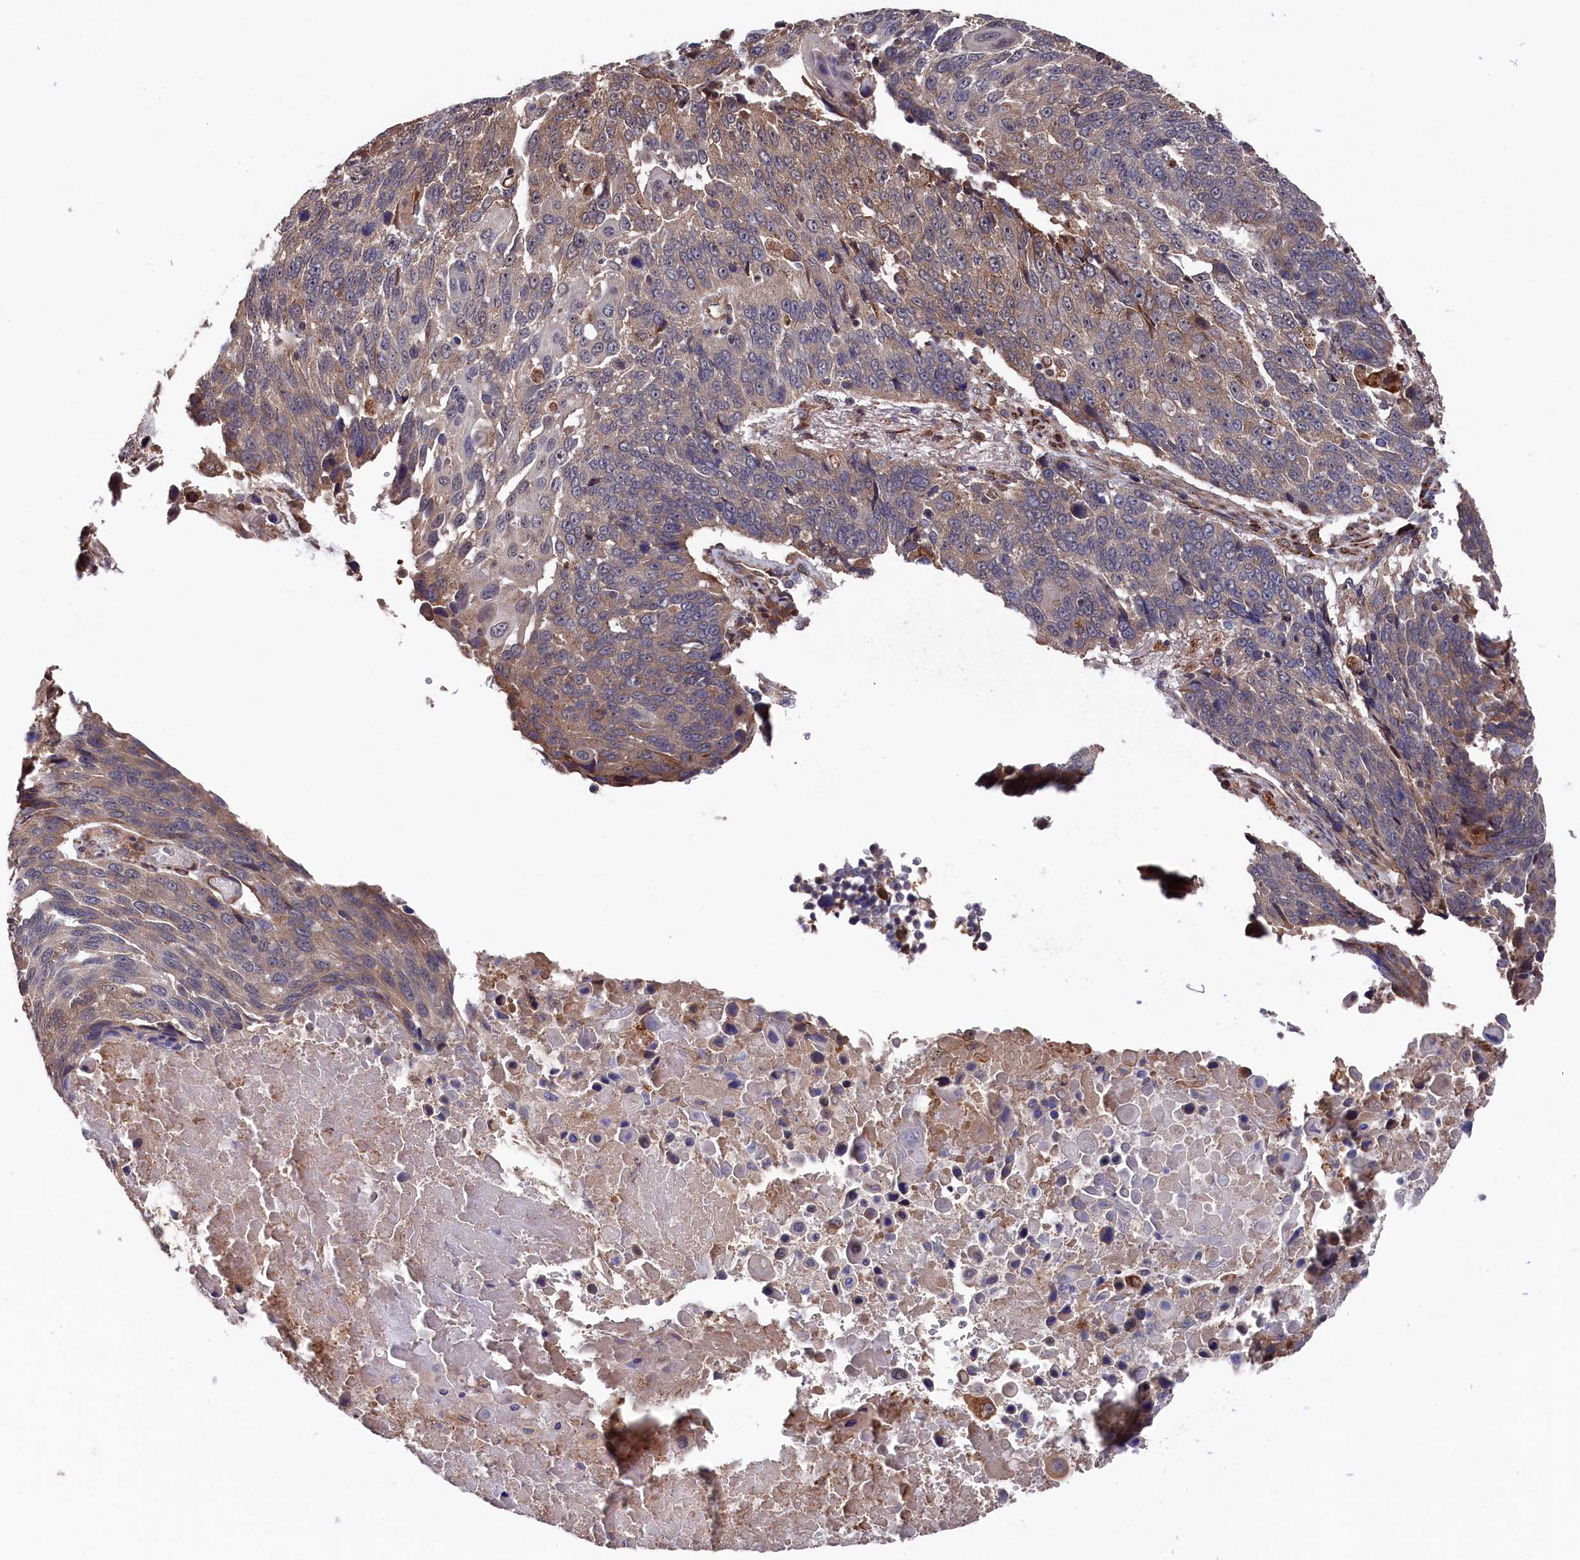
{"staining": {"intensity": "weak", "quantity": "25%-75%", "location": "cytoplasmic/membranous"}, "tissue": "lung cancer", "cell_type": "Tumor cells", "image_type": "cancer", "snomed": [{"axis": "morphology", "description": "Squamous cell carcinoma, NOS"}, {"axis": "topography", "description": "Lung"}], "caption": "This image displays IHC staining of lung cancer (squamous cell carcinoma), with low weak cytoplasmic/membranous expression in approximately 25%-75% of tumor cells.", "gene": "SLC12A4", "patient": {"sex": "male", "age": 66}}